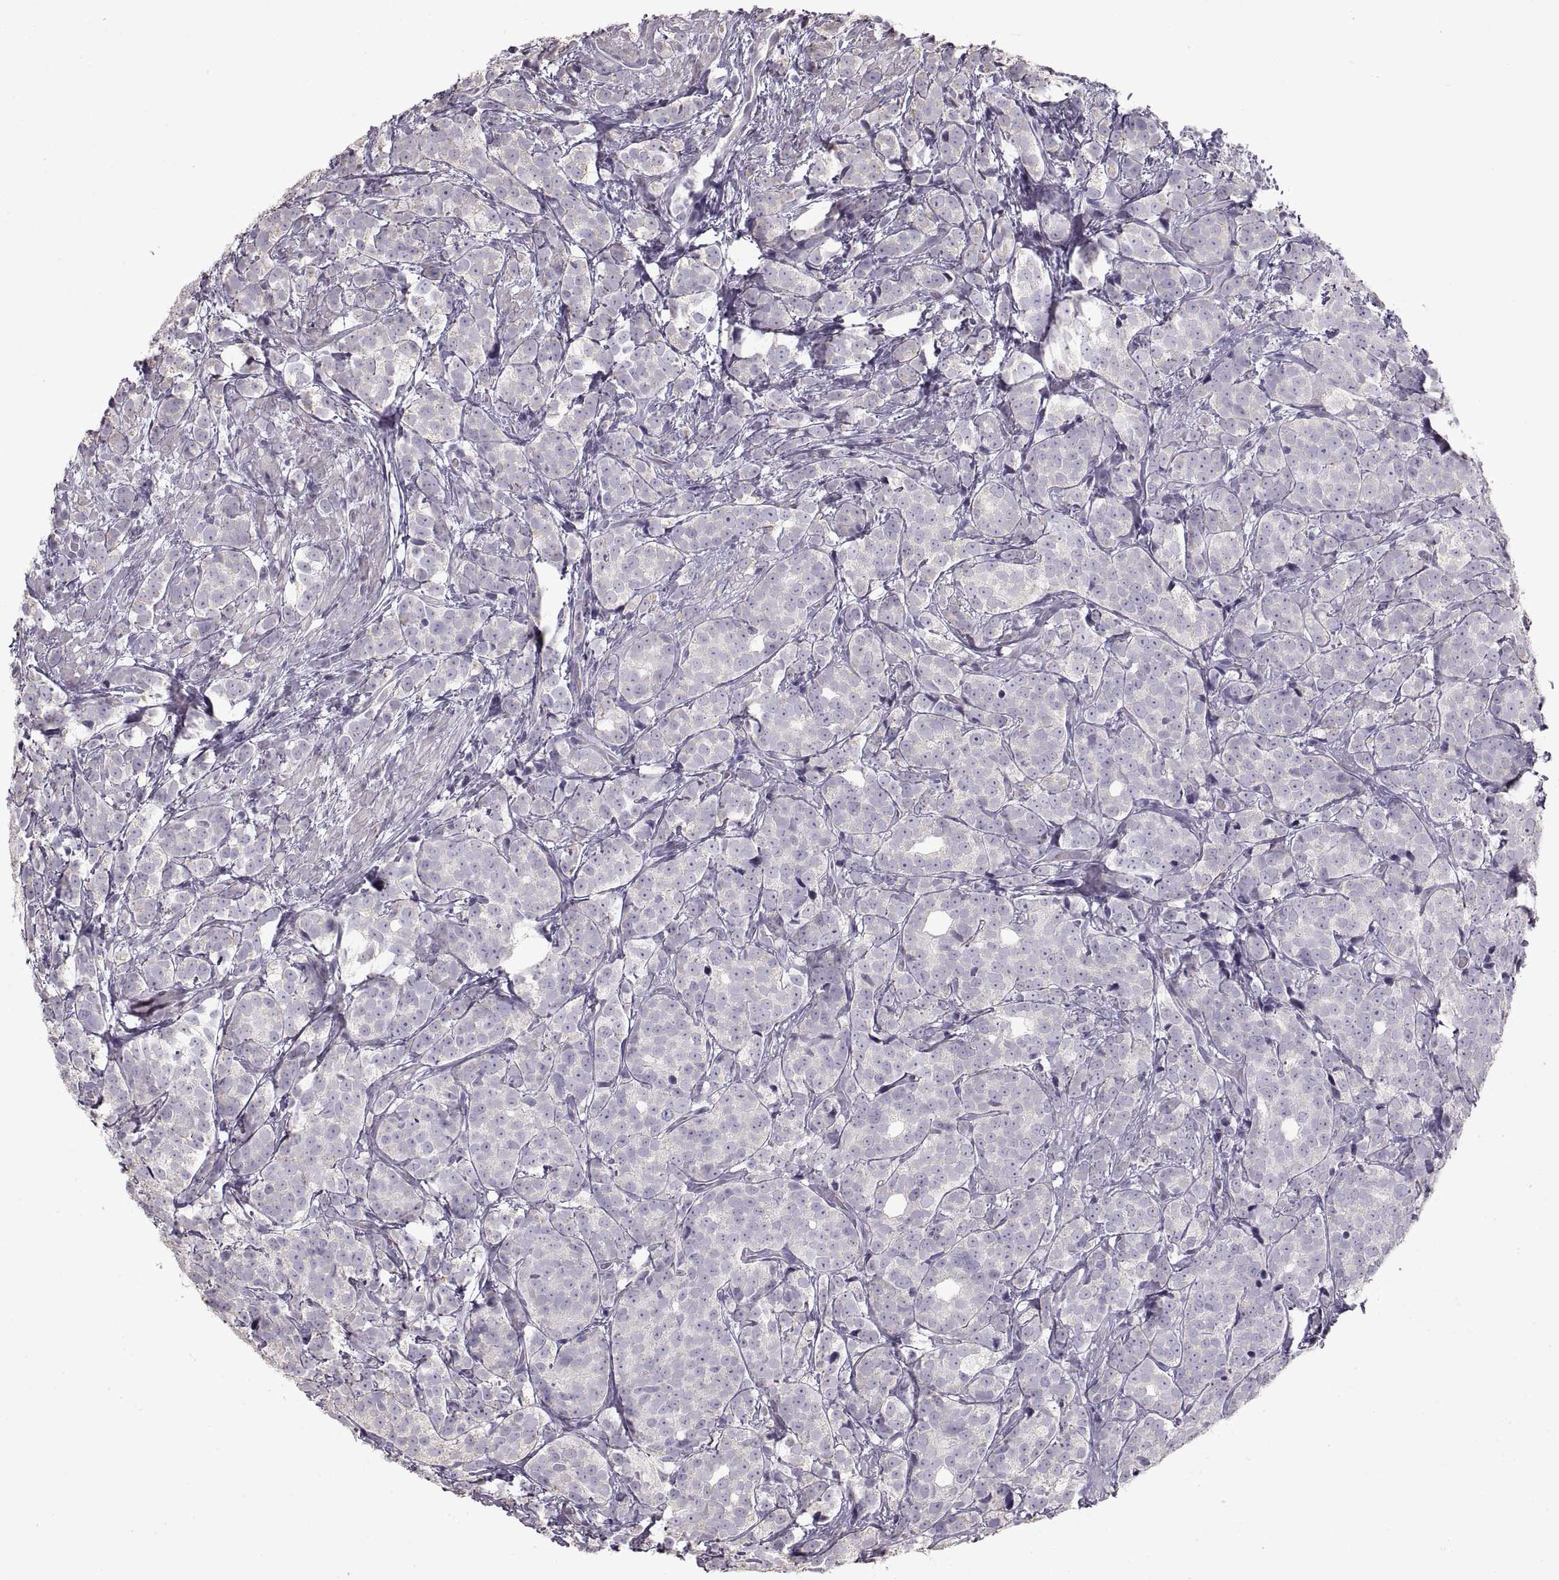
{"staining": {"intensity": "negative", "quantity": "none", "location": "none"}, "tissue": "prostate cancer", "cell_type": "Tumor cells", "image_type": "cancer", "snomed": [{"axis": "morphology", "description": "Adenocarcinoma, High grade"}, {"axis": "topography", "description": "Prostate"}], "caption": "This is a image of immunohistochemistry (IHC) staining of prostate cancer (adenocarcinoma (high-grade)), which shows no positivity in tumor cells.", "gene": "ZP3", "patient": {"sex": "male", "age": 53}}